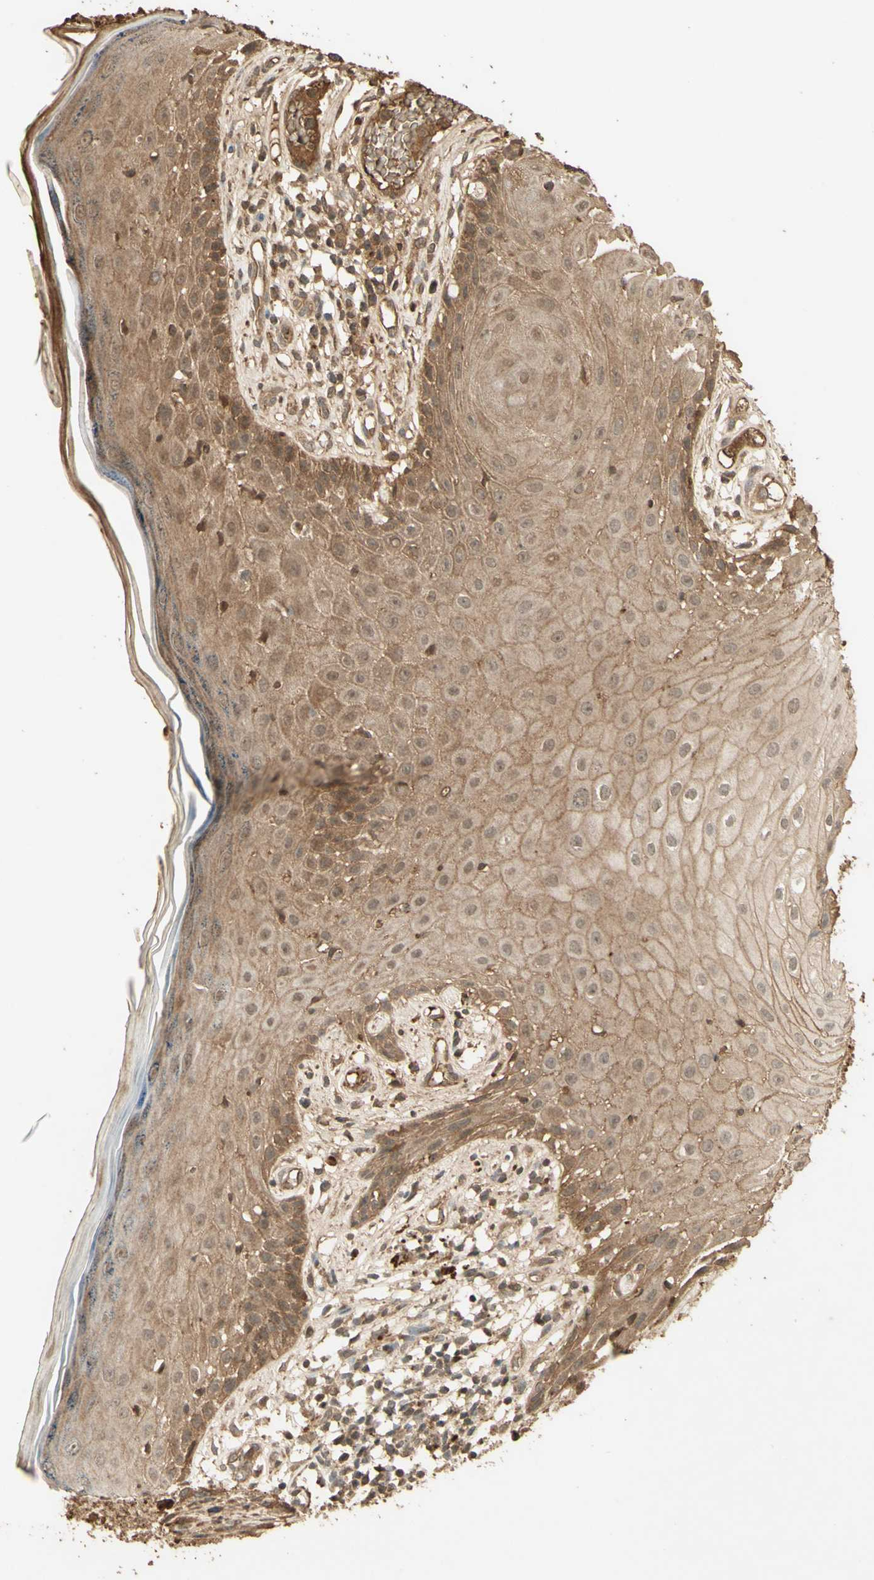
{"staining": {"intensity": "moderate", "quantity": ">75%", "location": "cytoplasmic/membranous"}, "tissue": "skin cancer", "cell_type": "Tumor cells", "image_type": "cancer", "snomed": [{"axis": "morphology", "description": "Basal cell carcinoma"}, {"axis": "topography", "description": "Skin"}], "caption": "DAB (3,3'-diaminobenzidine) immunohistochemical staining of skin cancer (basal cell carcinoma) exhibits moderate cytoplasmic/membranous protein positivity in about >75% of tumor cells. The staining was performed using DAB (3,3'-diaminobenzidine) to visualize the protein expression in brown, while the nuclei were stained in blue with hematoxylin (Magnification: 20x).", "gene": "SMAD9", "patient": {"sex": "female", "age": 84}}